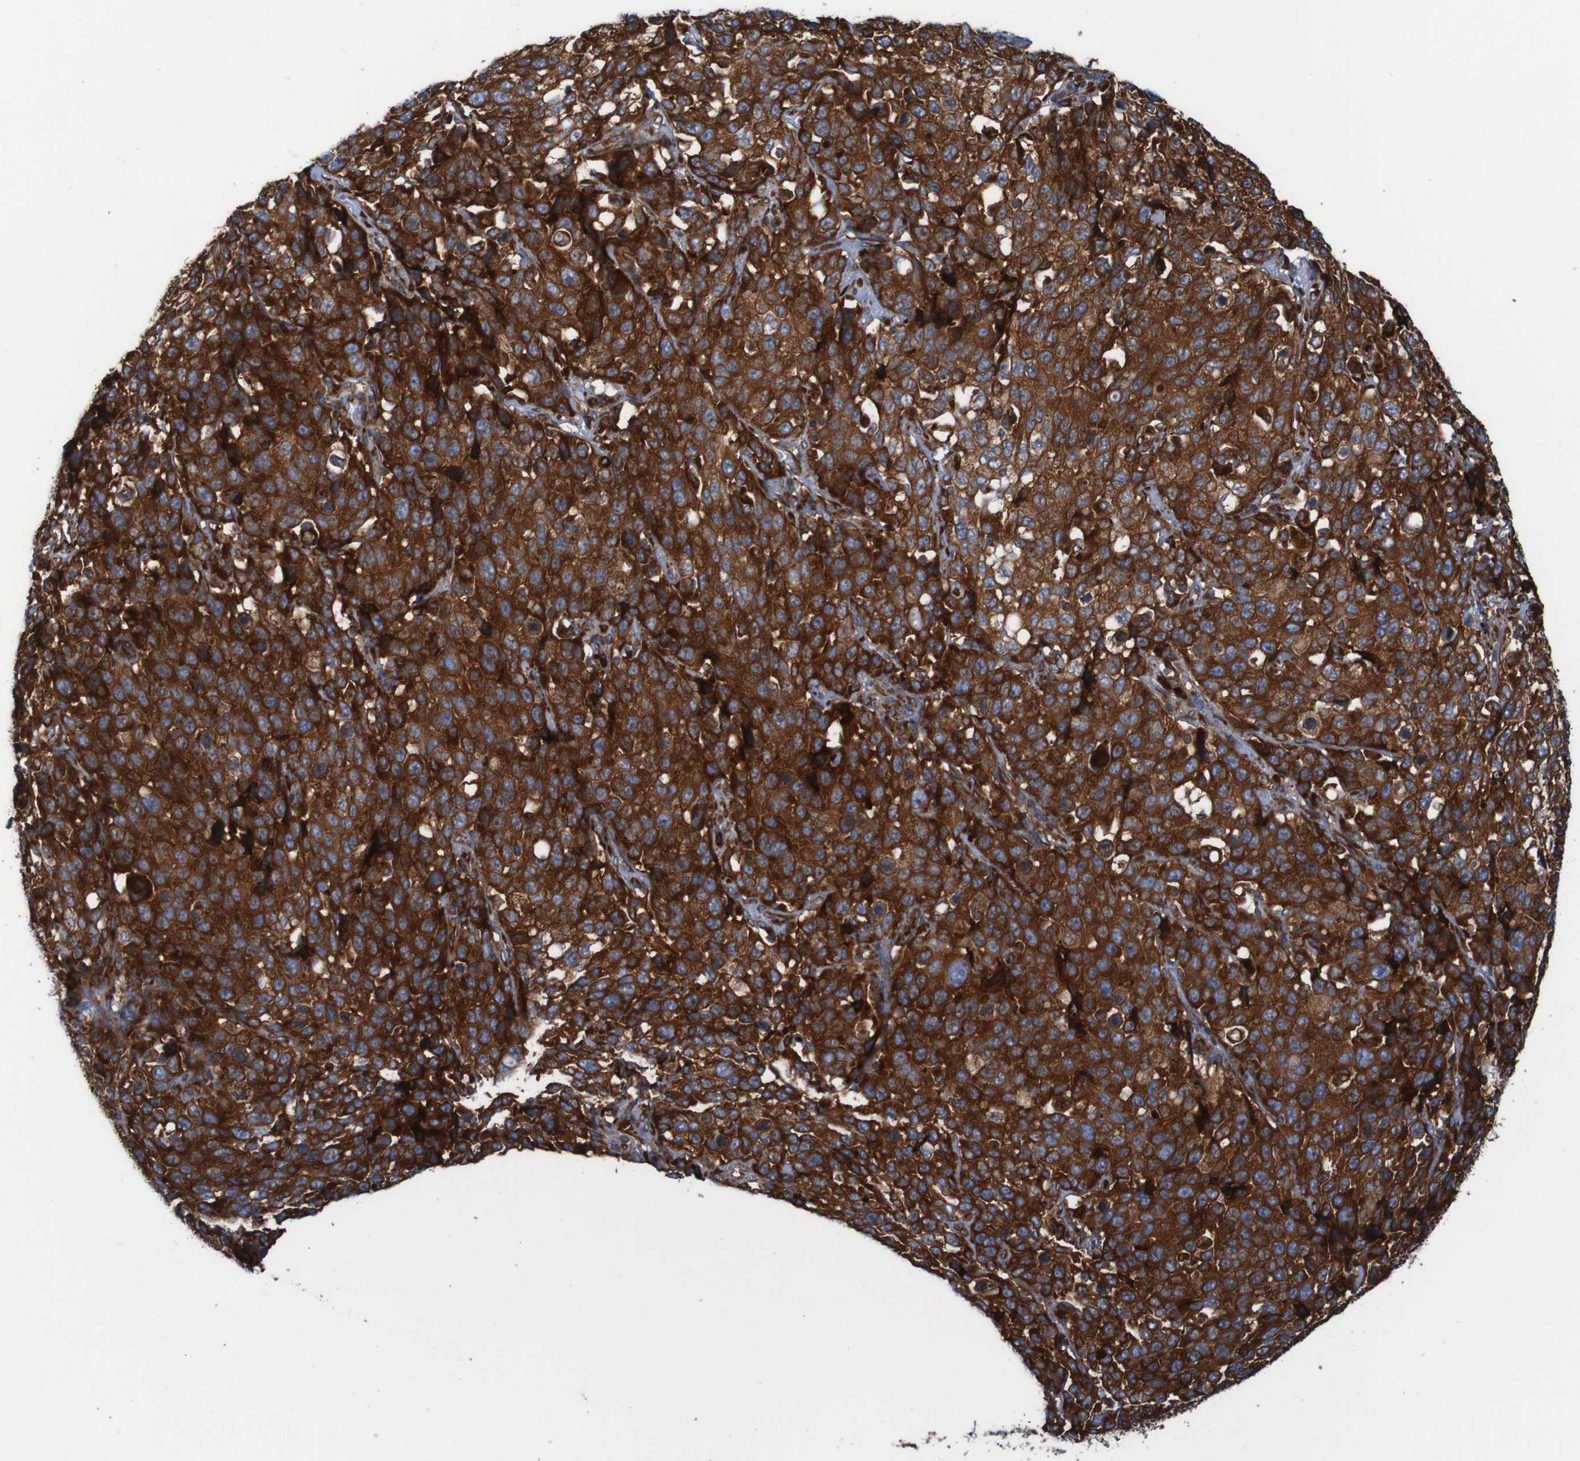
{"staining": {"intensity": "strong", "quantity": ">75%", "location": "cytoplasmic/membranous"}, "tissue": "stomach cancer", "cell_type": "Tumor cells", "image_type": "cancer", "snomed": [{"axis": "morphology", "description": "Normal tissue, NOS"}, {"axis": "morphology", "description": "Adenocarcinoma, NOS"}, {"axis": "topography", "description": "Stomach"}], "caption": "High-power microscopy captured an IHC photomicrograph of stomach adenocarcinoma, revealing strong cytoplasmic/membranous positivity in about >75% of tumor cells.", "gene": "RPL10", "patient": {"sex": "male", "age": 48}}